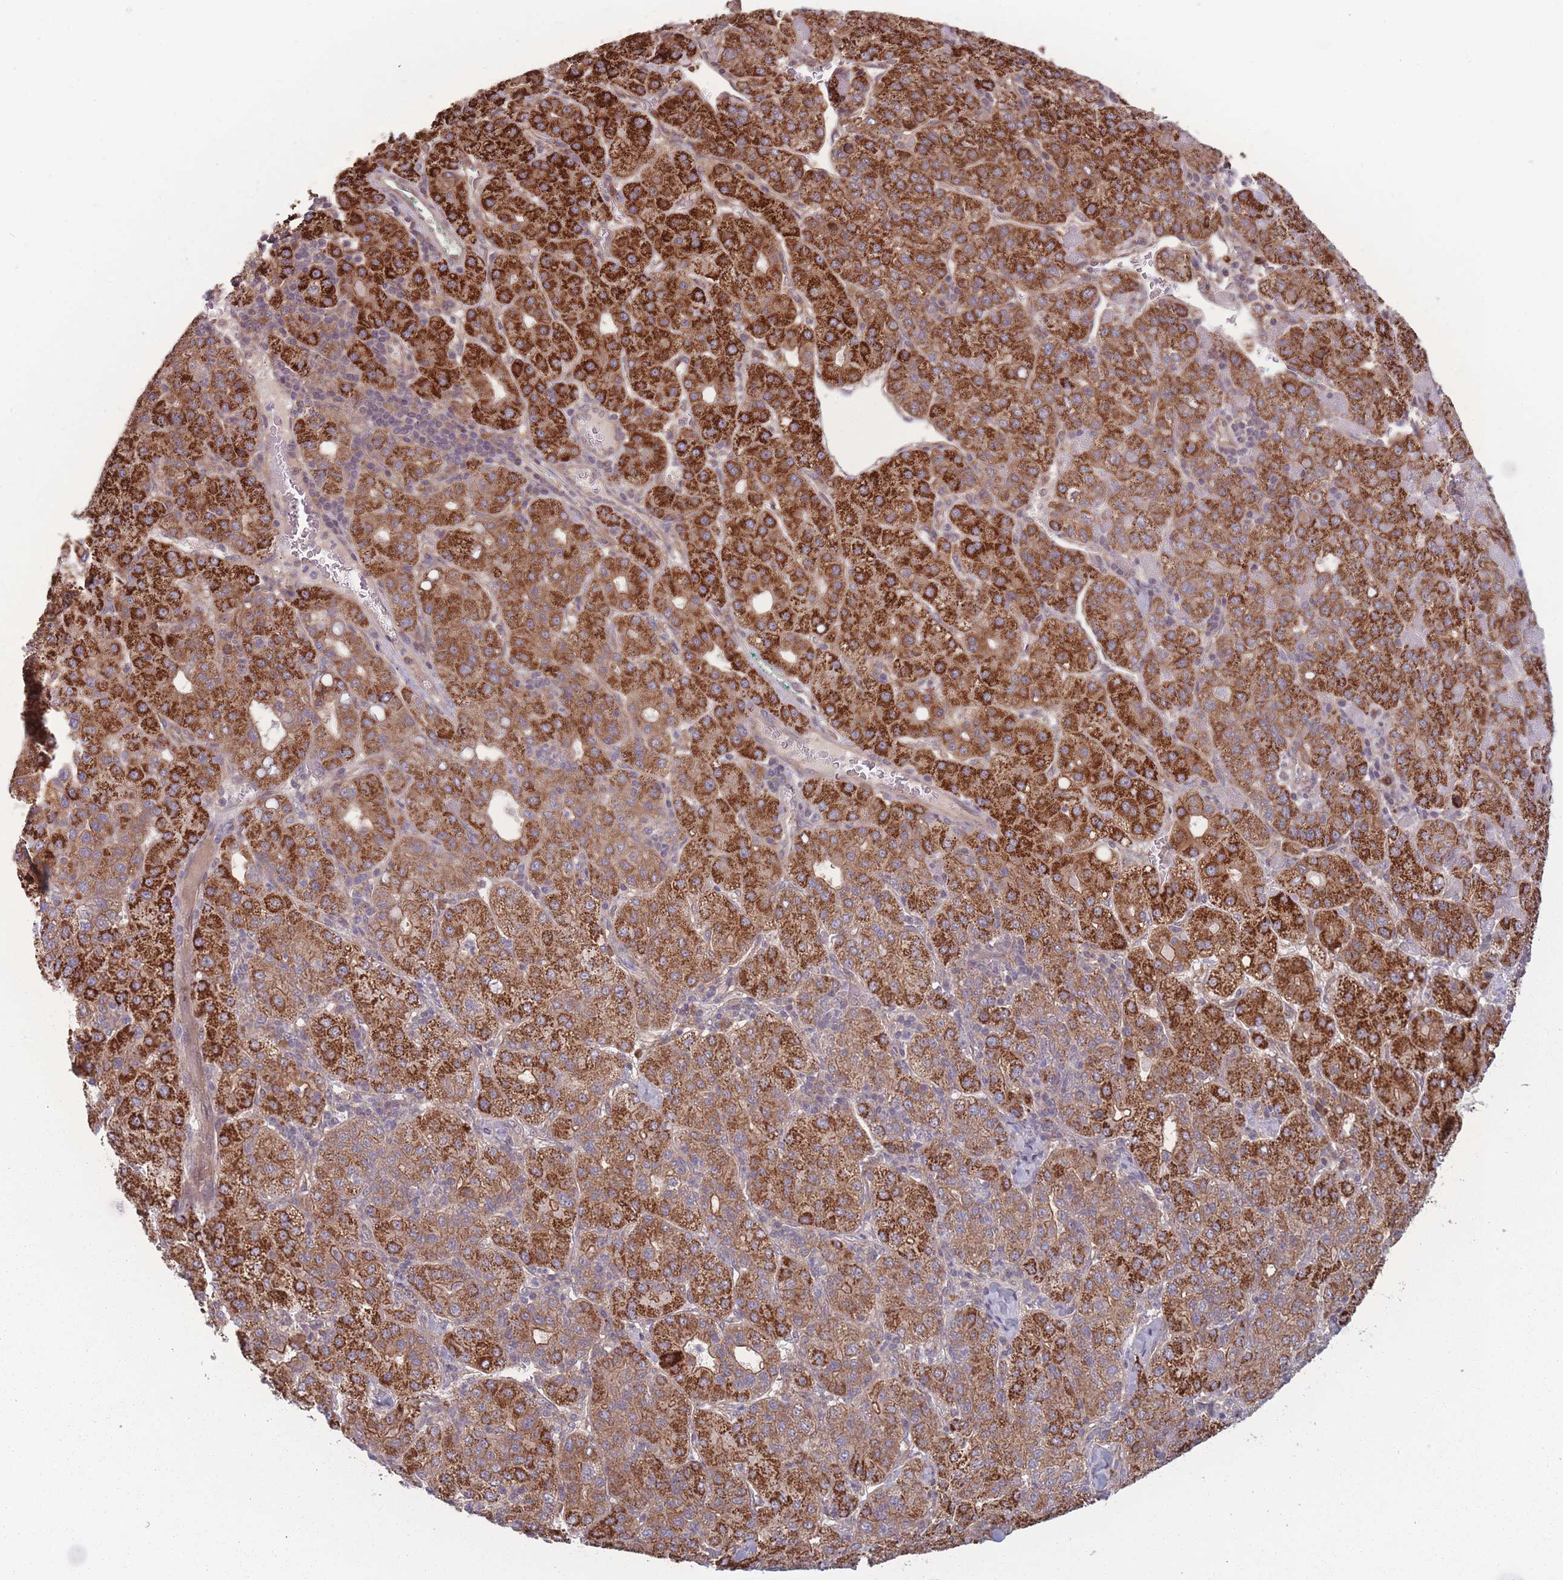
{"staining": {"intensity": "strong", "quantity": ">75%", "location": "cytoplasmic/membranous"}, "tissue": "liver cancer", "cell_type": "Tumor cells", "image_type": "cancer", "snomed": [{"axis": "morphology", "description": "Carcinoma, Hepatocellular, NOS"}, {"axis": "topography", "description": "Liver"}], "caption": "Approximately >75% of tumor cells in human liver hepatocellular carcinoma reveal strong cytoplasmic/membranous protein positivity as visualized by brown immunohistochemical staining.", "gene": "RPS18", "patient": {"sex": "male", "age": 65}}